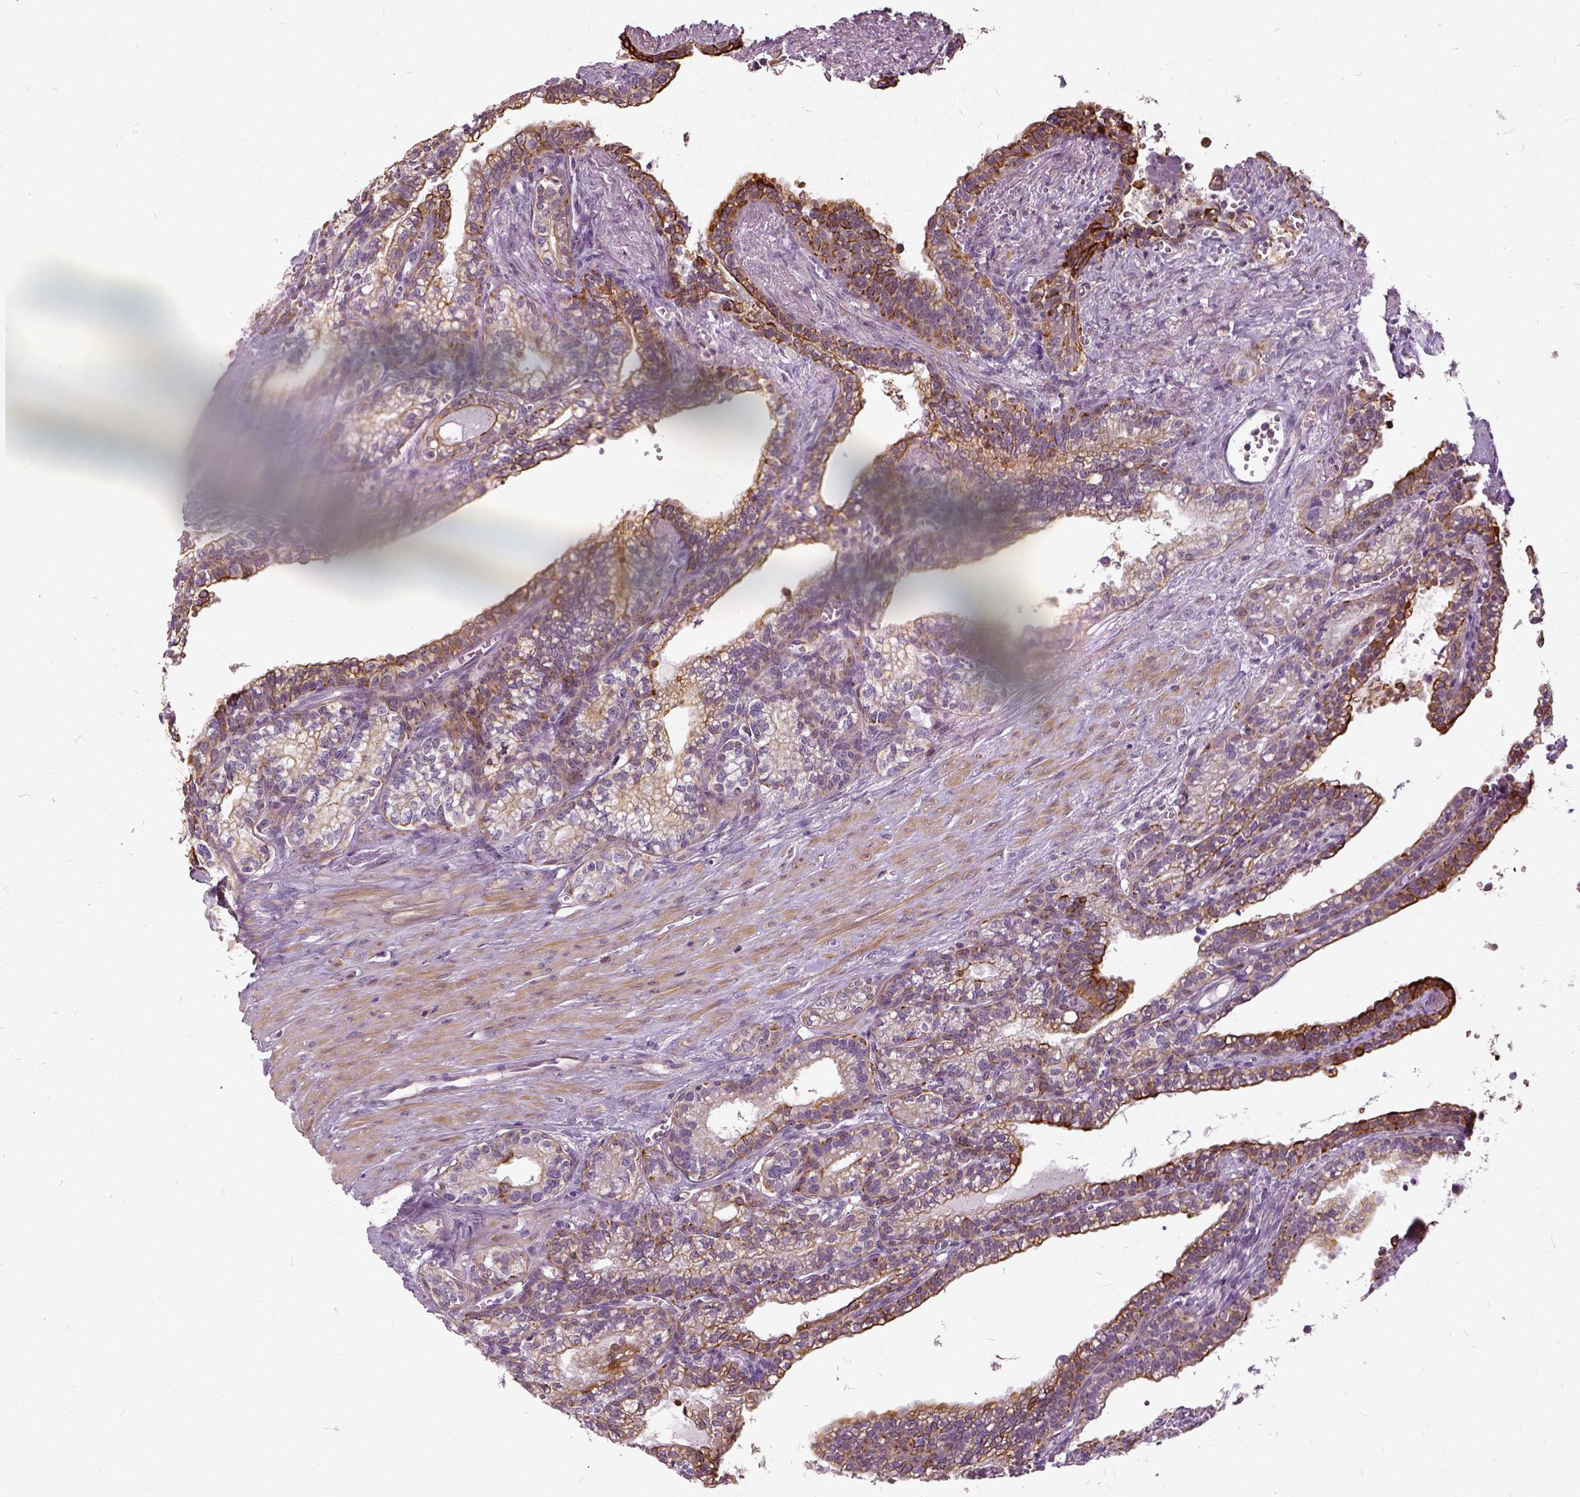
{"staining": {"intensity": "strong", "quantity": ">75%", "location": "cytoplasmic/membranous"}, "tissue": "seminal vesicle", "cell_type": "Glandular cells", "image_type": "normal", "snomed": [{"axis": "morphology", "description": "Normal tissue, NOS"}, {"axis": "morphology", "description": "Urothelial carcinoma, NOS"}, {"axis": "topography", "description": "Urinary bladder"}, {"axis": "topography", "description": "Seminal veicle"}], "caption": "Strong cytoplasmic/membranous protein positivity is identified in about >75% of glandular cells in seminal vesicle.", "gene": "ILRUN", "patient": {"sex": "male", "age": 76}}